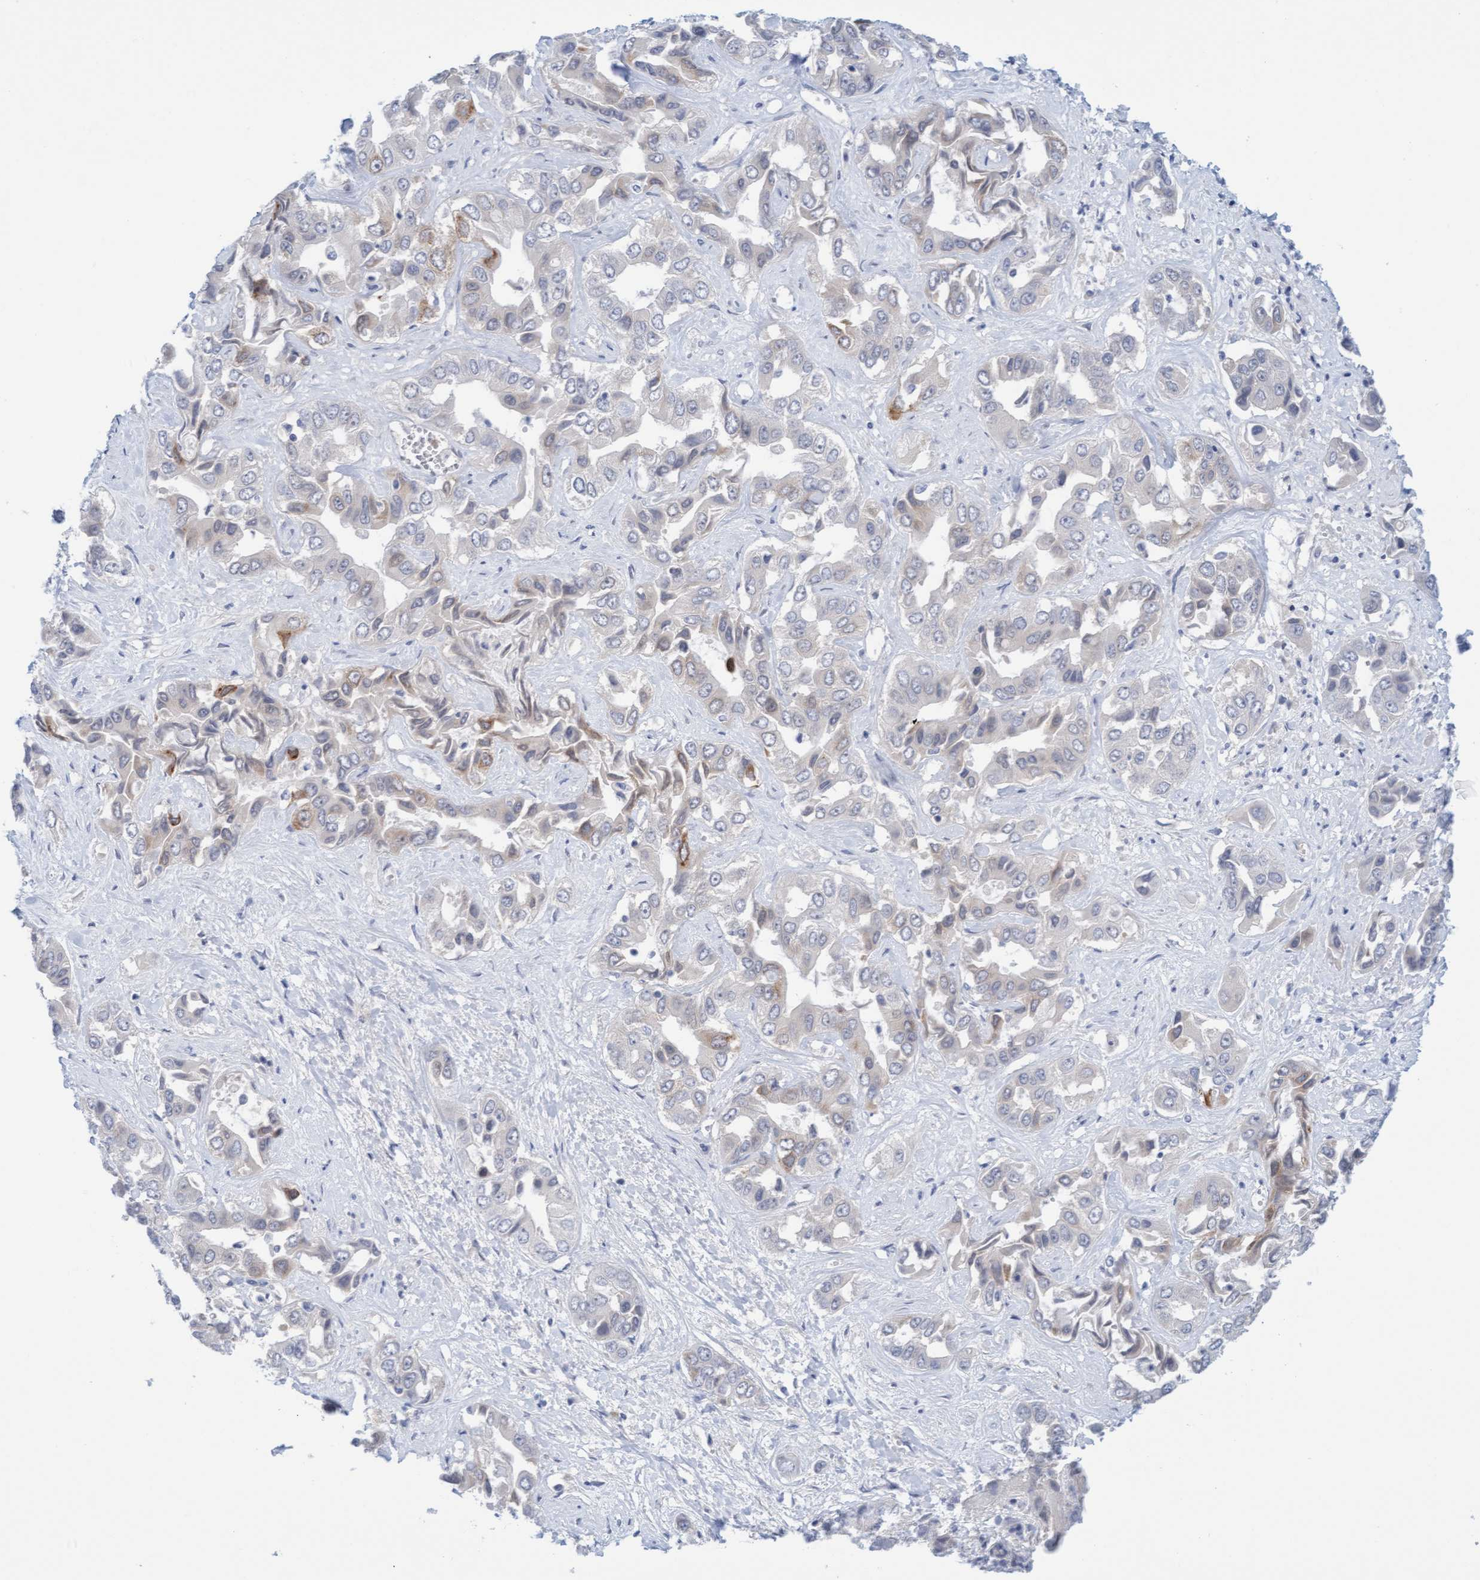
{"staining": {"intensity": "moderate", "quantity": "<25%", "location": "cytoplasmic/membranous"}, "tissue": "liver cancer", "cell_type": "Tumor cells", "image_type": "cancer", "snomed": [{"axis": "morphology", "description": "Cholangiocarcinoma"}, {"axis": "topography", "description": "Liver"}], "caption": "The image reveals a brown stain indicating the presence of a protein in the cytoplasmic/membranous of tumor cells in liver cancer (cholangiocarcinoma). (DAB (3,3'-diaminobenzidine) IHC, brown staining for protein, blue staining for nuclei).", "gene": "AMZ2", "patient": {"sex": "female", "age": 52}}